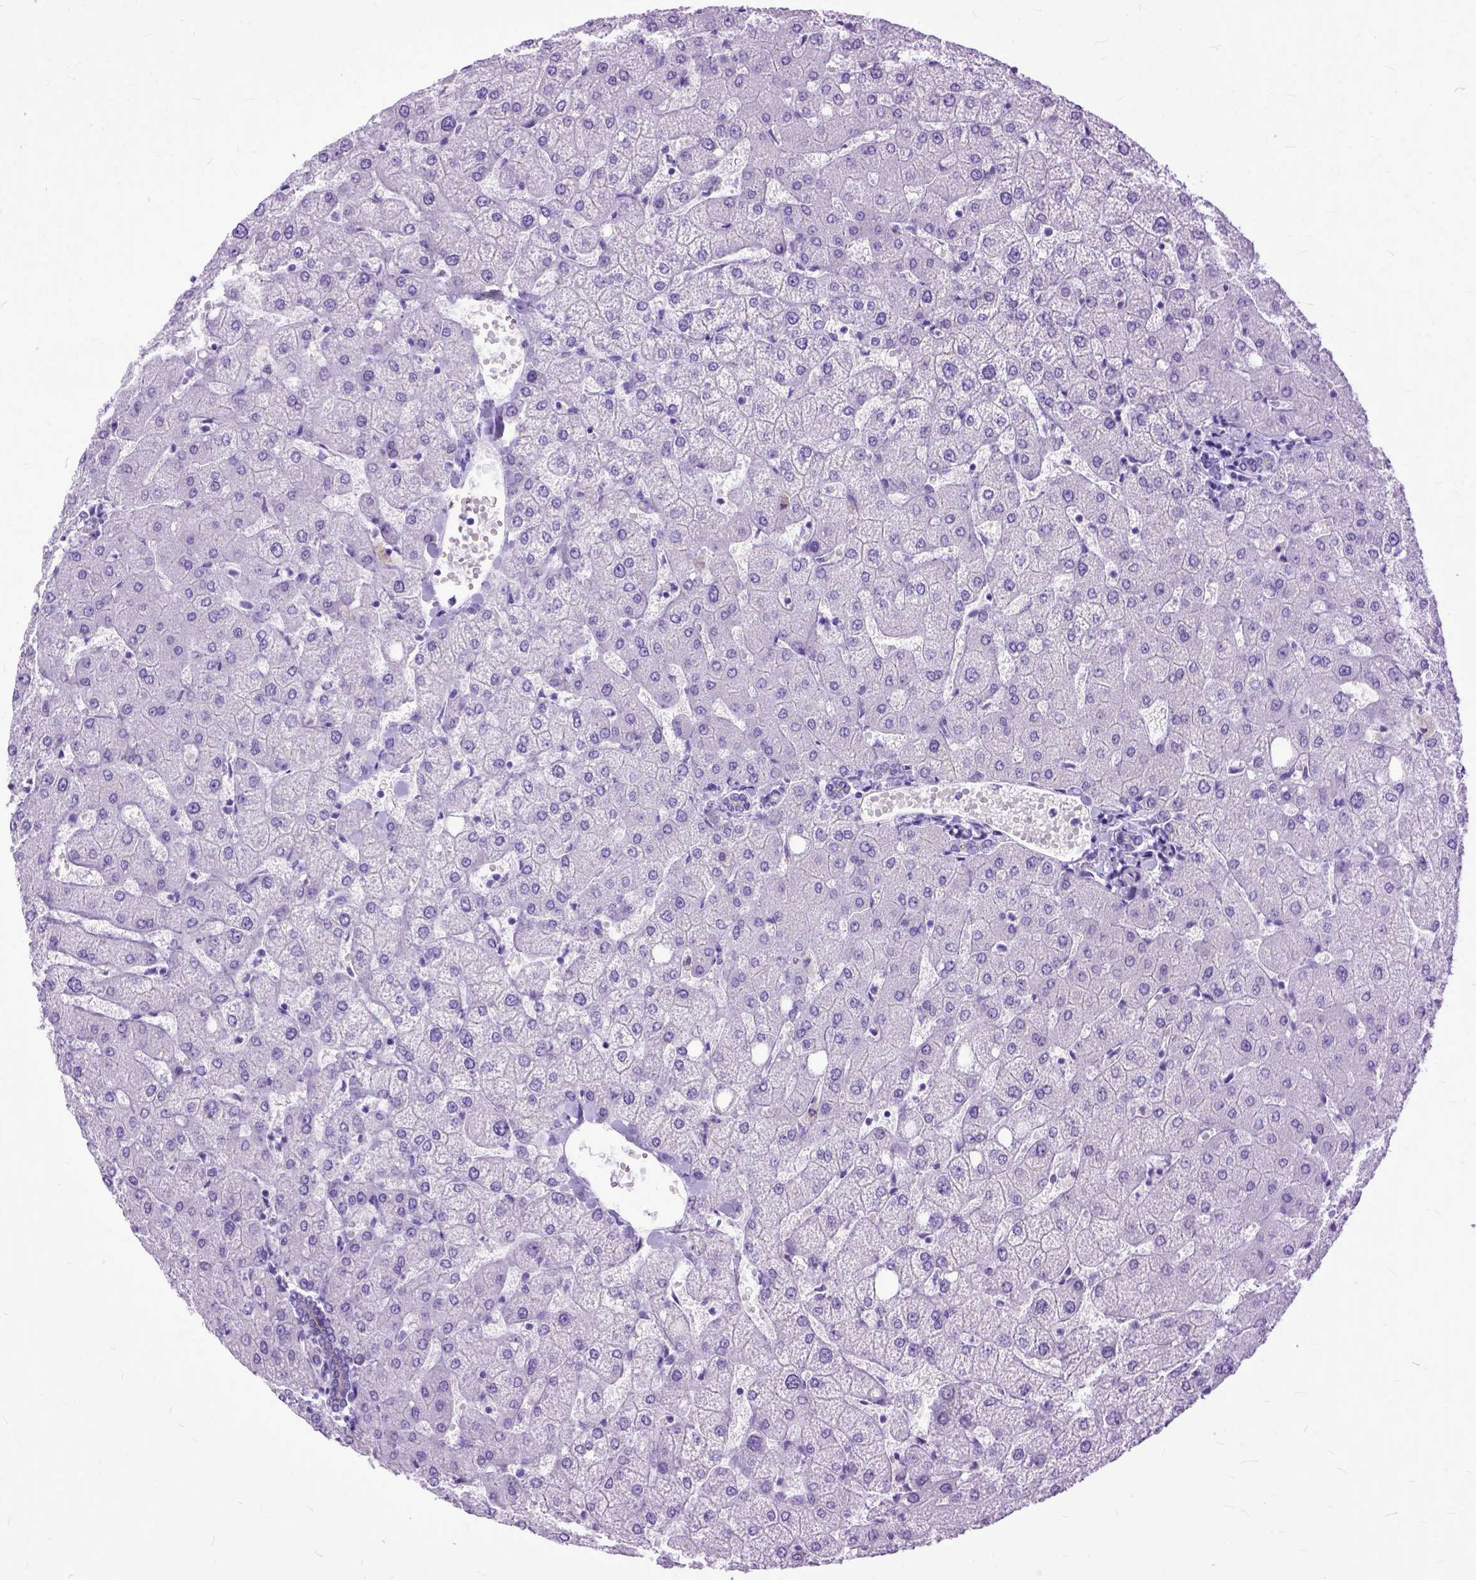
{"staining": {"intensity": "negative", "quantity": "none", "location": "none"}, "tissue": "liver", "cell_type": "Cholangiocytes", "image_type": "normal", "snomed": [{"axis": "morphology", "description": "Normal tissue, NOS"}, {"axis": "topography", "description": "Liver"}], "caption": "Human liver stained for a protein using immunohistochemistry shows no positivity in cholangiocytes.", "gene": "GNGT1", "patient": {"sex": "female", "age": 54}}